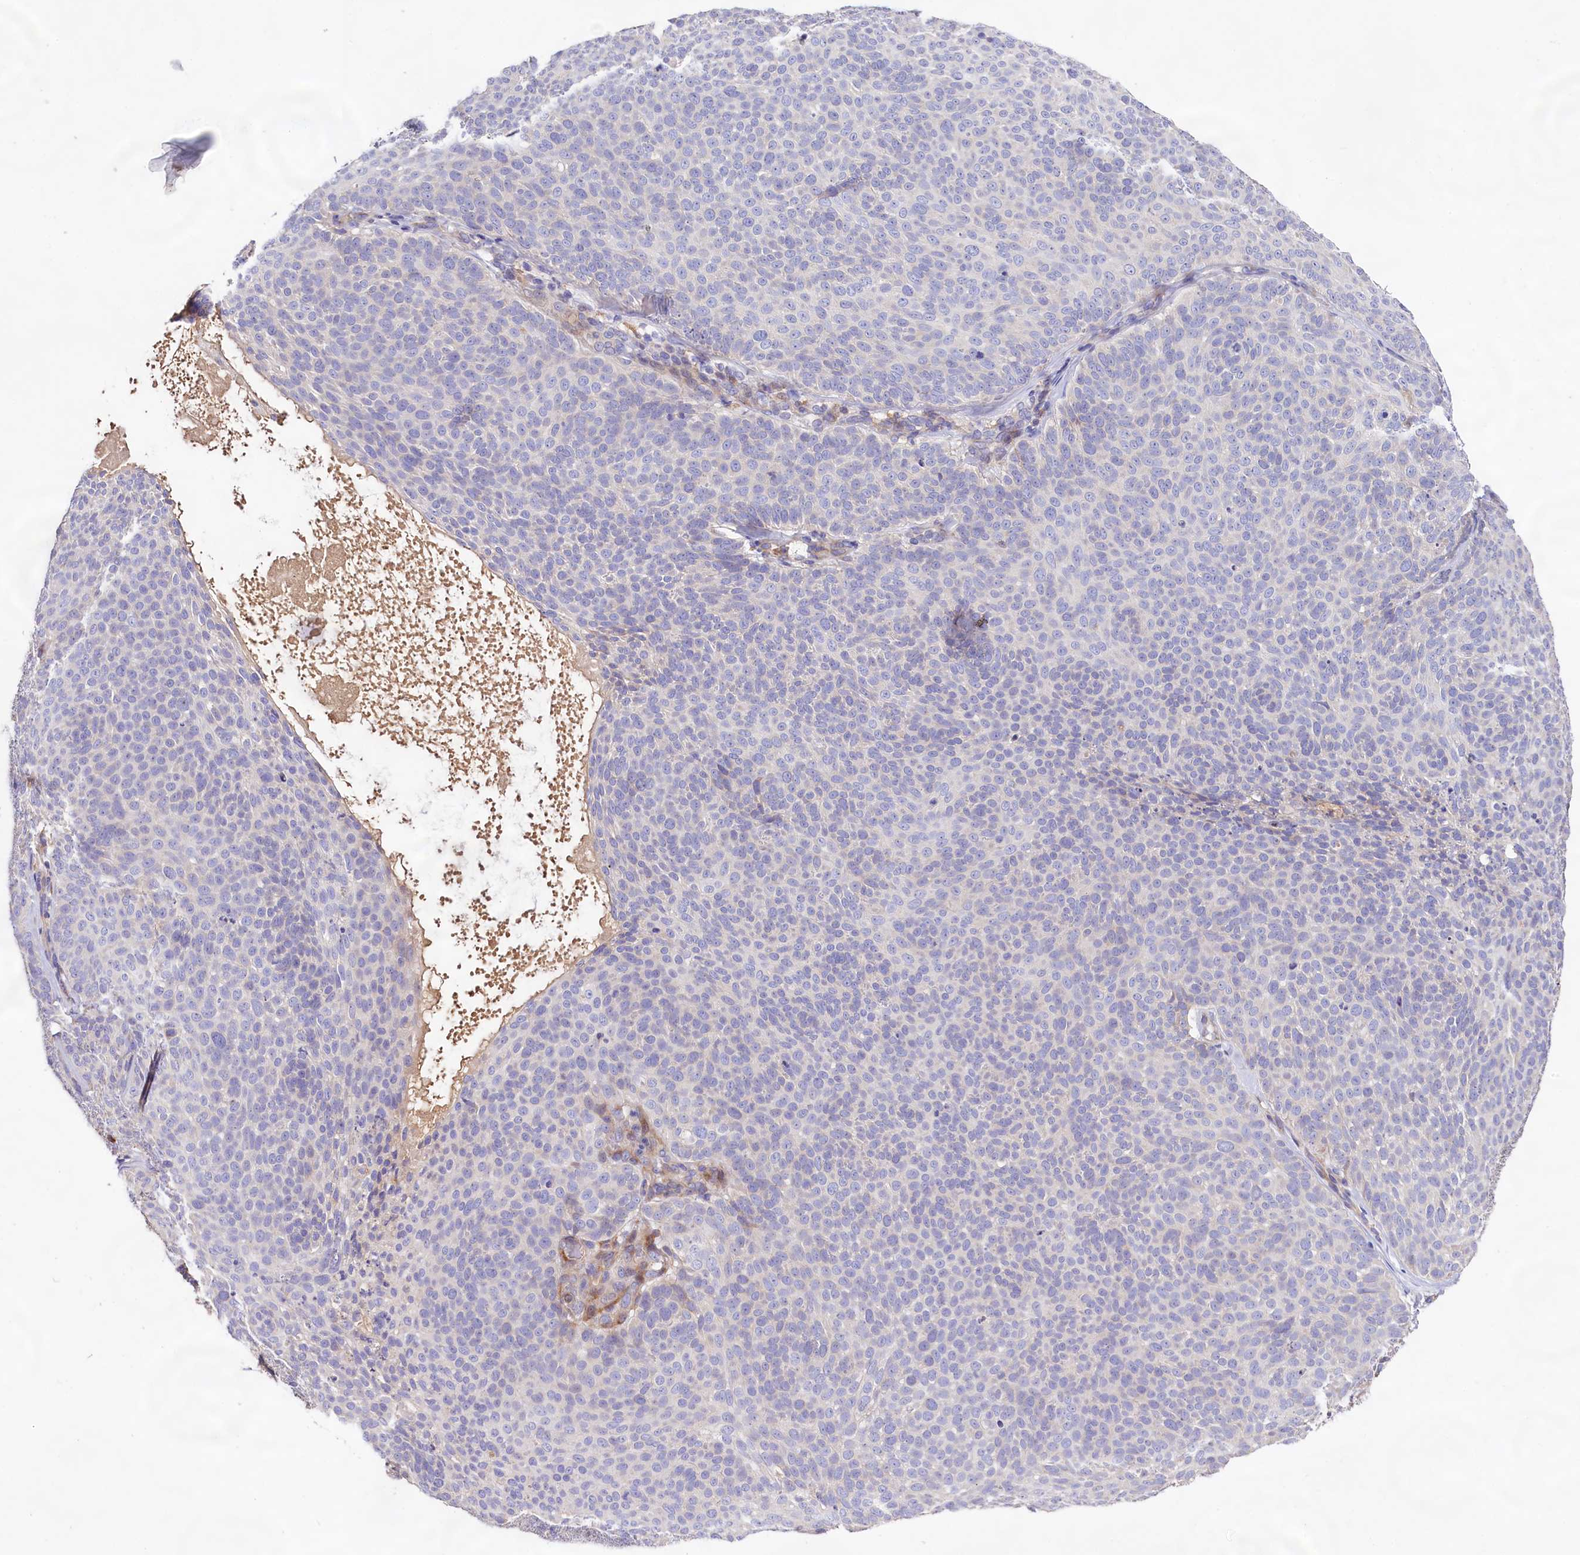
{"staining": {"intensity": "negative", "quantity": "none", "location": "none"}, "tissue": "skin cancer", "cell_type": "Tumor cells", "image_type": "cancer", "snomed": [{"axis": "morphology", "description": "Basal cell carcinoma"}, {"axis": "topography", "description": "Skin"}], "caption": "This is an immunohistochemistry photomicrograph of human skin basal cell carcinoma. There is no expression in tumor cells.", "gene": "DMXL2", "patient": {"sex": "male", "age": 85}}